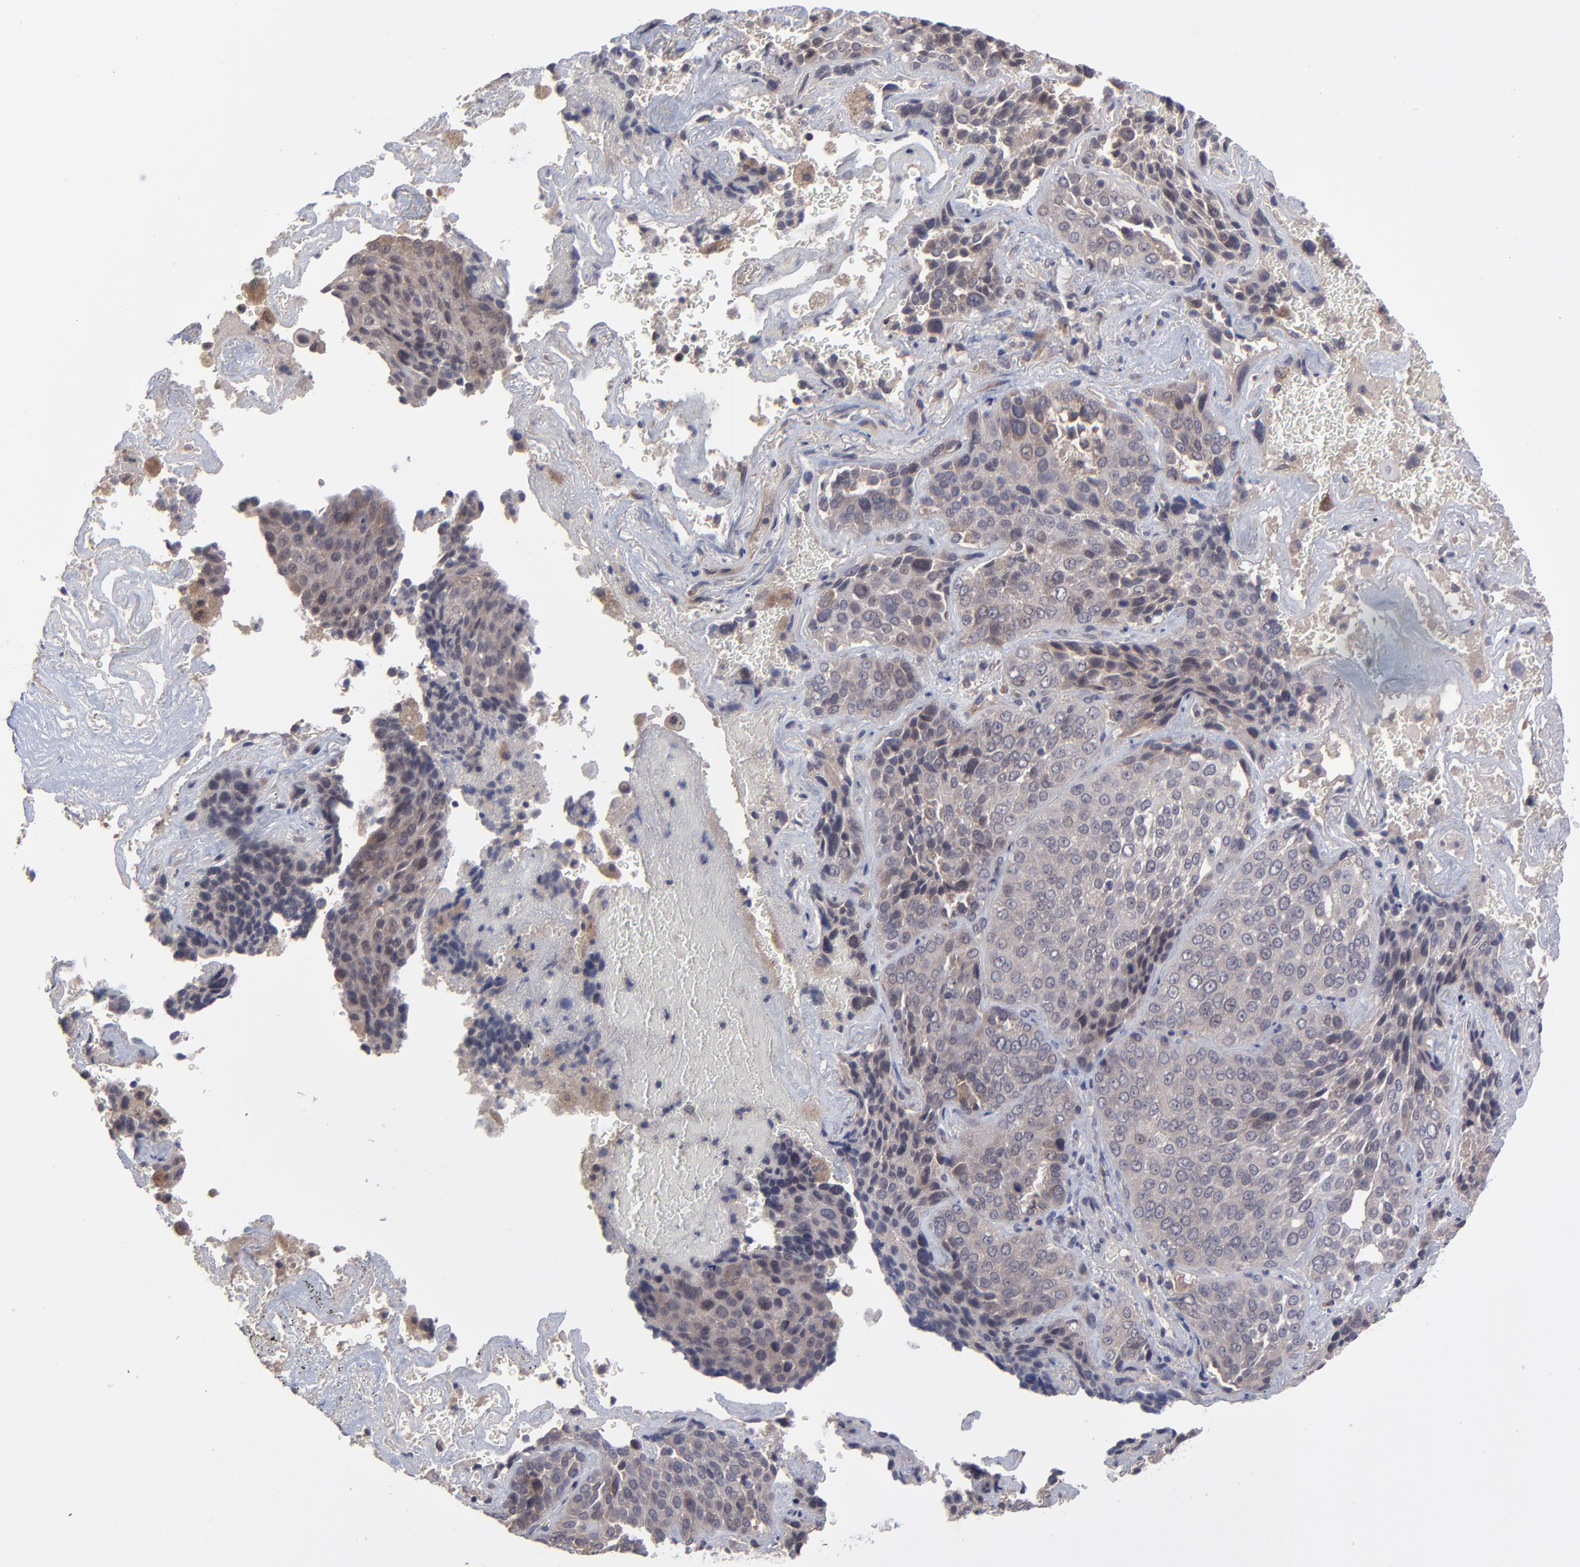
{"staining": {"intensity": "weak", "quantity": "<25%", "location": "cytoplasmic/membranous"}, "tissue": "lung cancer", "cell_type": "Tumor cells", "image_type": "cancer", "snomed": [{"axis": "morphology", "description": "Squamous cell carcinoma, NOS"}, {"axis": "topography", "description": "Lung"}], "caption": "Immunohistochemistry histopathology image of human lung cancer (squamous cell carcinoma) stained for a protein (brown), which demonstrates no positivity in tumor cells.", "gene": "ZNF780B", "patient": {"sex": "male", "age": 54}}